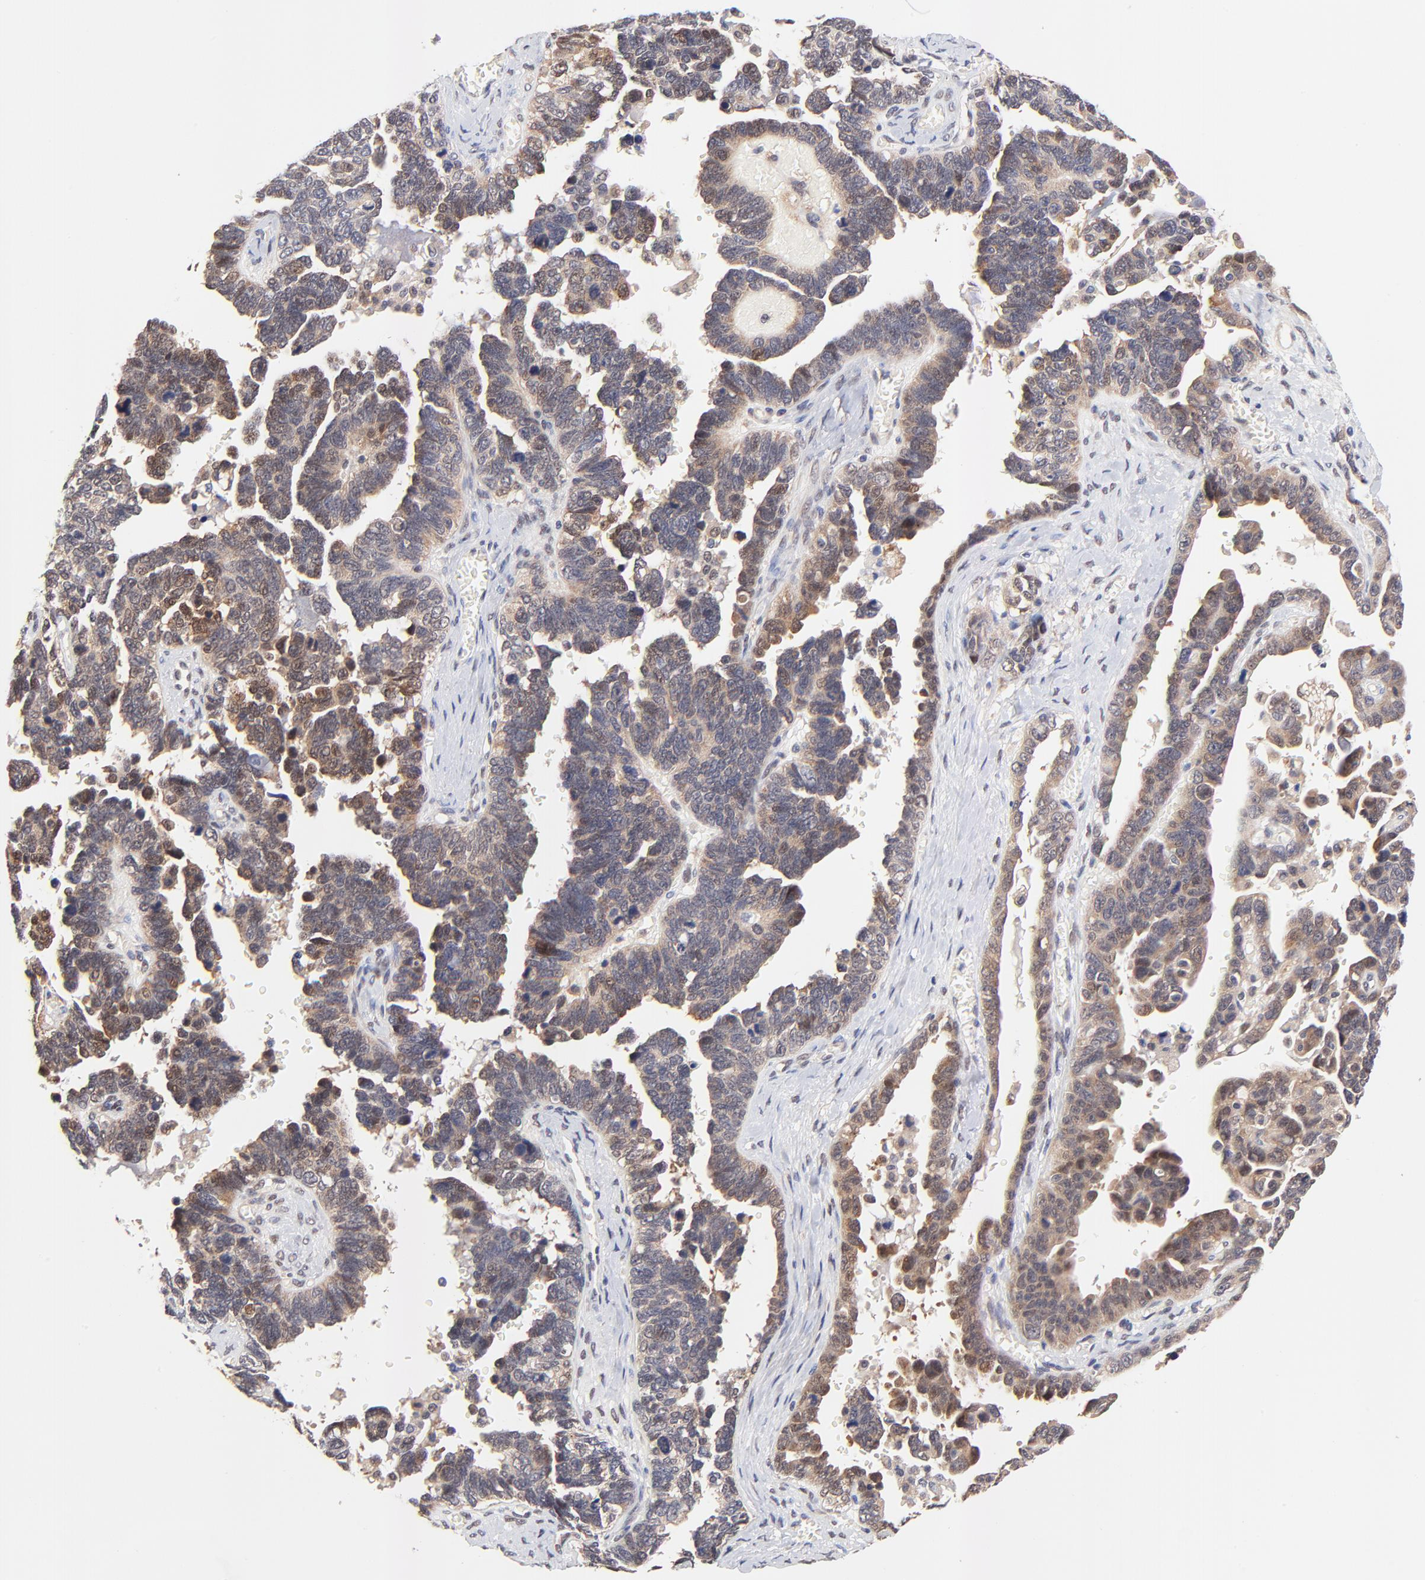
{"staining": {"intensity": "moderate", "quantity": ">75%", "location": "cytoplasmic/membranous,nuclear"}, "tissue": "ovarian cancer", "cell_type": "Tumor cells", "image_type": "cancer", "snomed": [{"axis": "morphology", "description": "Cystadenocarcinoma, serous, NOS"}, {"axis": "topography", "description": "Ovary"}], "caption": "IHC (DAB) staining of ovarian serous cystadenocarcinoma shows moderate cytoplasmic/membranous and nuclear protein expression in about >75% of tumor cells.", "gene": "TXNL1", "patient": {"sex": "female", "age": 69}}